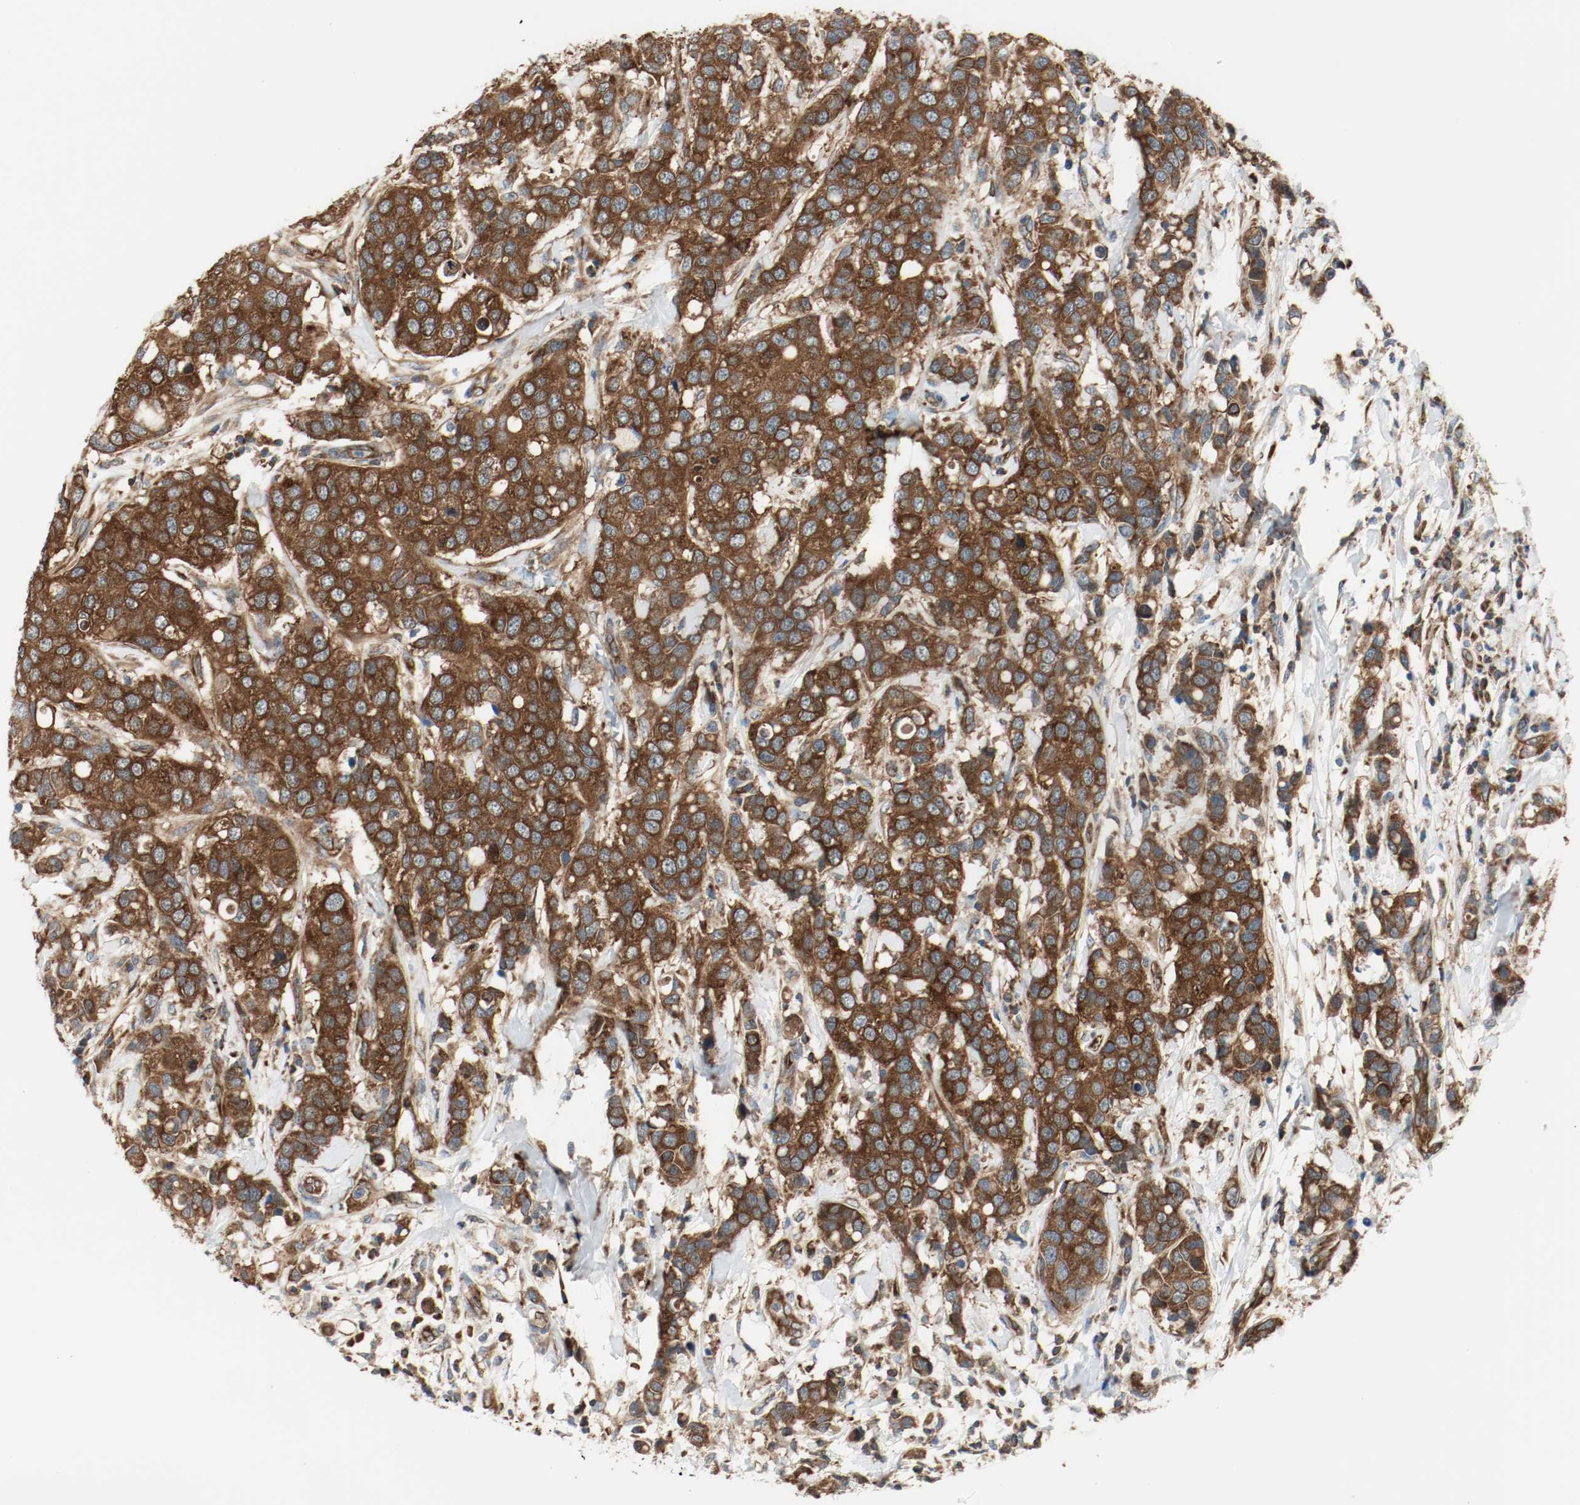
{"staining": {"intensity": "strong", "quantity": ">75%", "location": "cytoplasmic/membranous"}, "tissue": "breast cancer", "cell_type": "Tumor cells", "image_type": "cancer", "snomed": [{"axis": "morphology", "description": "Duct carcinoma"}, {"axis": "topography", "description": "Breast"}], "caption": "Breast cancer stained for a protein demonstrates strong cytoplasmic/membranous positivity in tumor cells.", "gene": "PLCG1", "patient": {"sex": "female", "age": 27}}